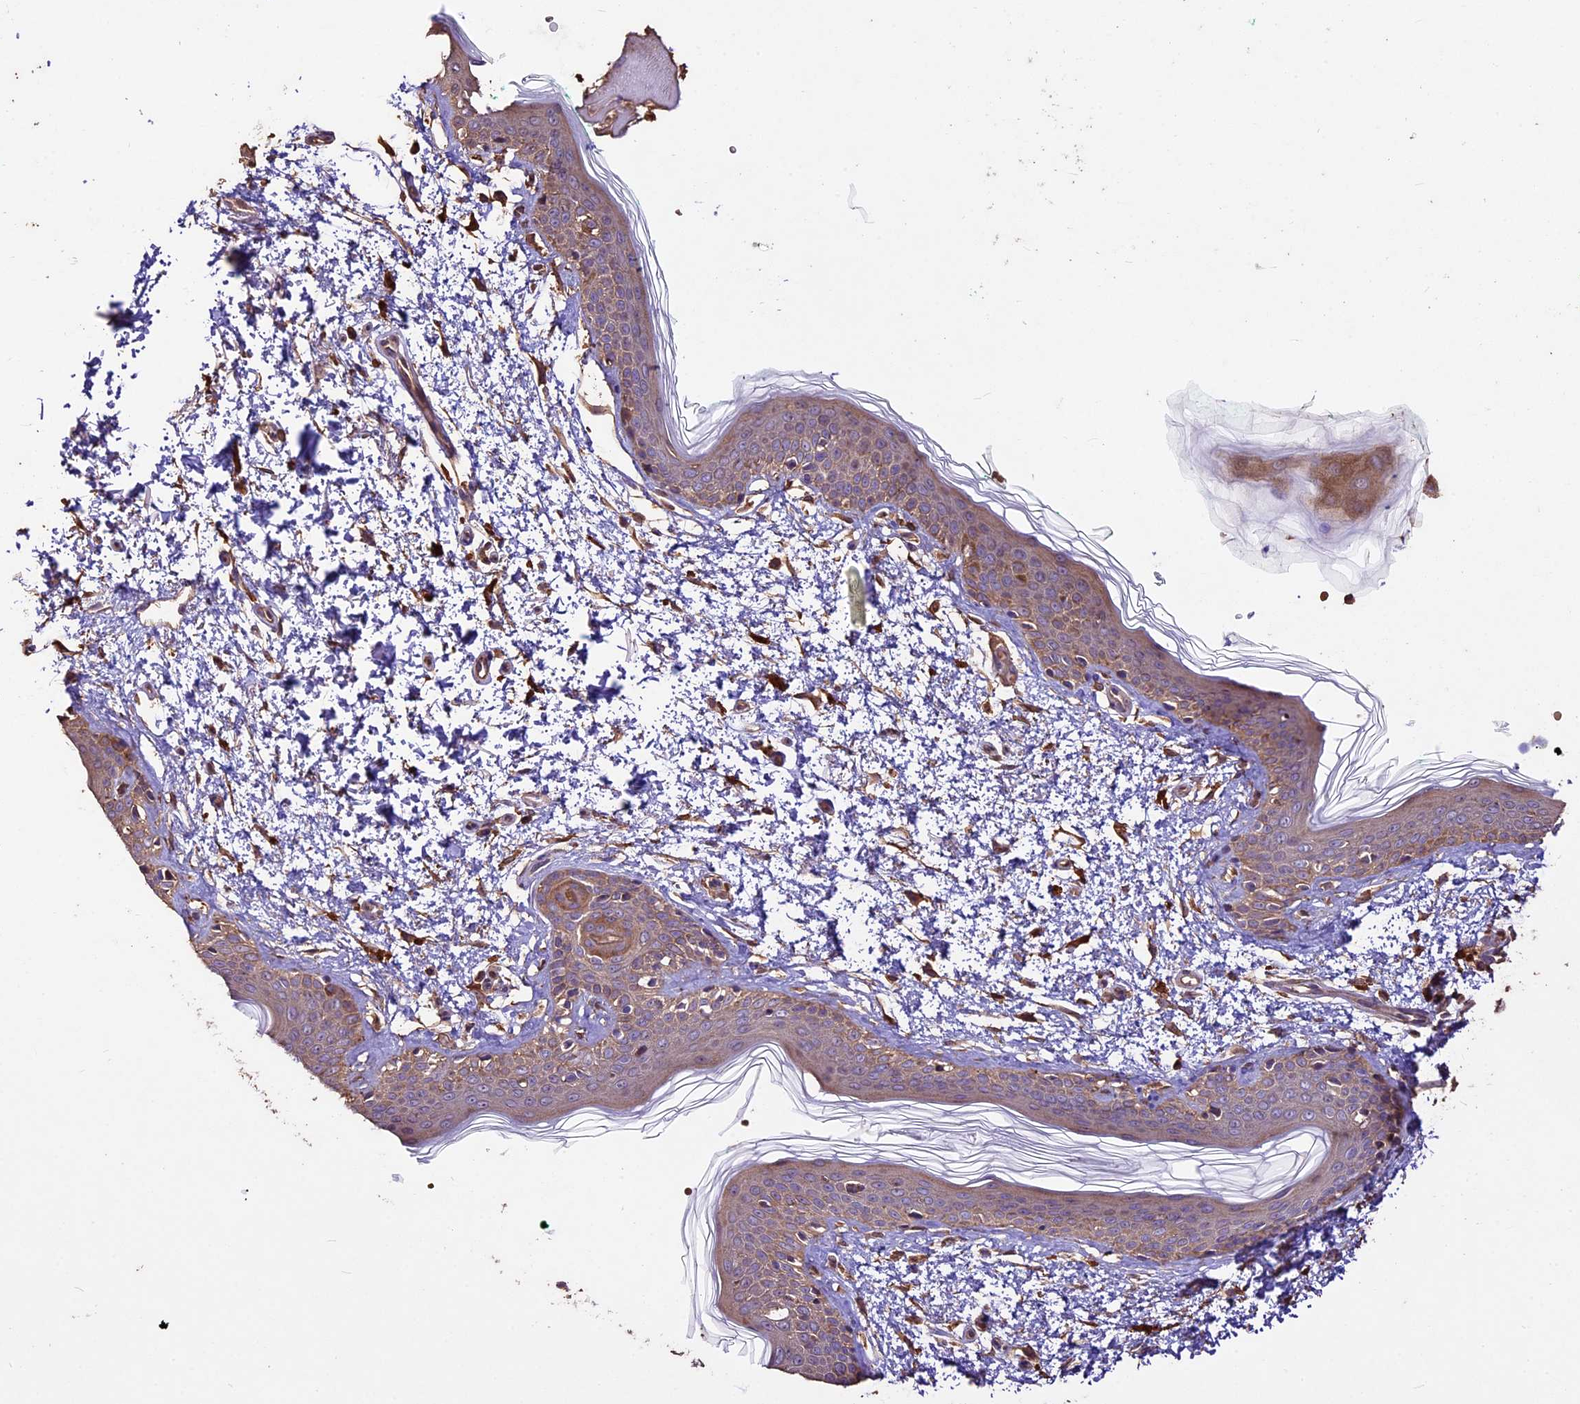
{"staining": {"intensity": "moderate", "quantity": ">75%", "location": "cytoplasmic/membranous"}, "tissue": "skin", "cell_type": "Fibroblasts", "image_type": "normal", "snomed": [{"axis": "morphology", "description": "Normal tissue, NOS"}, {"axis": "topography", "description": "Skin"}], "caption": "Immunohistochemistry (IHC) staining of normal skin, which demonstrates medium levels of moderate cytoplasmic/membranous staining in approximately >75% of fibroblasts indicating moderate cytoplasmic/membranous protein expression. The staining was performed using DAB (brown) for protein detection and nuclei were counterstained in hematoxylin (blue).", "gene": "CRLF1", "patient": {"sex": "male", "age": 66}}